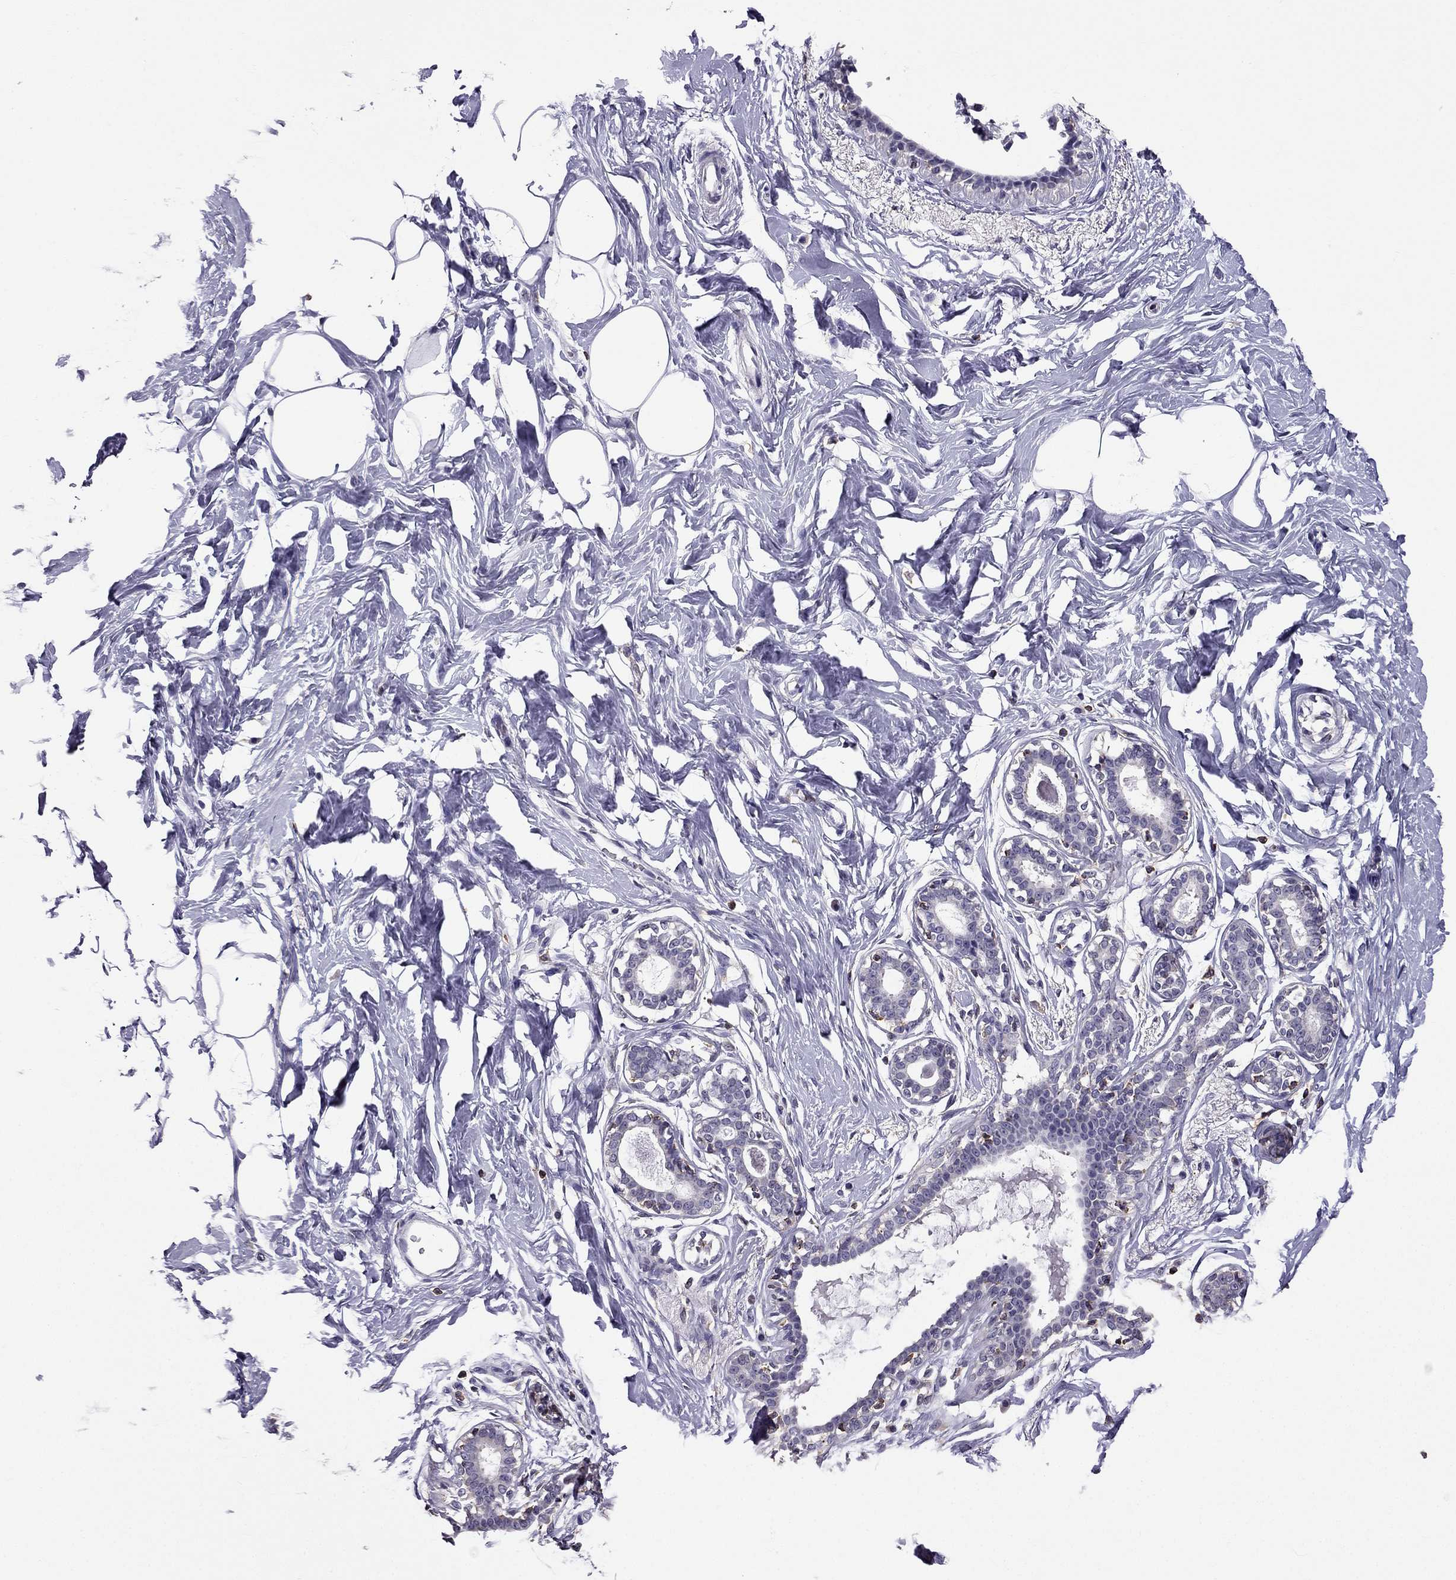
{"staining": {"intensity": "negative", "quantity": "none", "location": "none"}, "tissue": "breast", "cell_type": "Adipocytes", "image_type": "normal", "snomed": [{"axis": "morphology", "description": "Normal tissue, NOS"}, {"axis": "morphology", "description": "Lobular carcinoma, in situ"}, {"axis": "topography", "description": "Breast"}], "caption": "This photomicrograph is of unremarkable breast stained with IHC to label a protein in brown with the nuclei are counter-stained blue. There is no staining in adipocytes.", "gene": "CCK", "patient": {"sex": "female", "age": 35}}